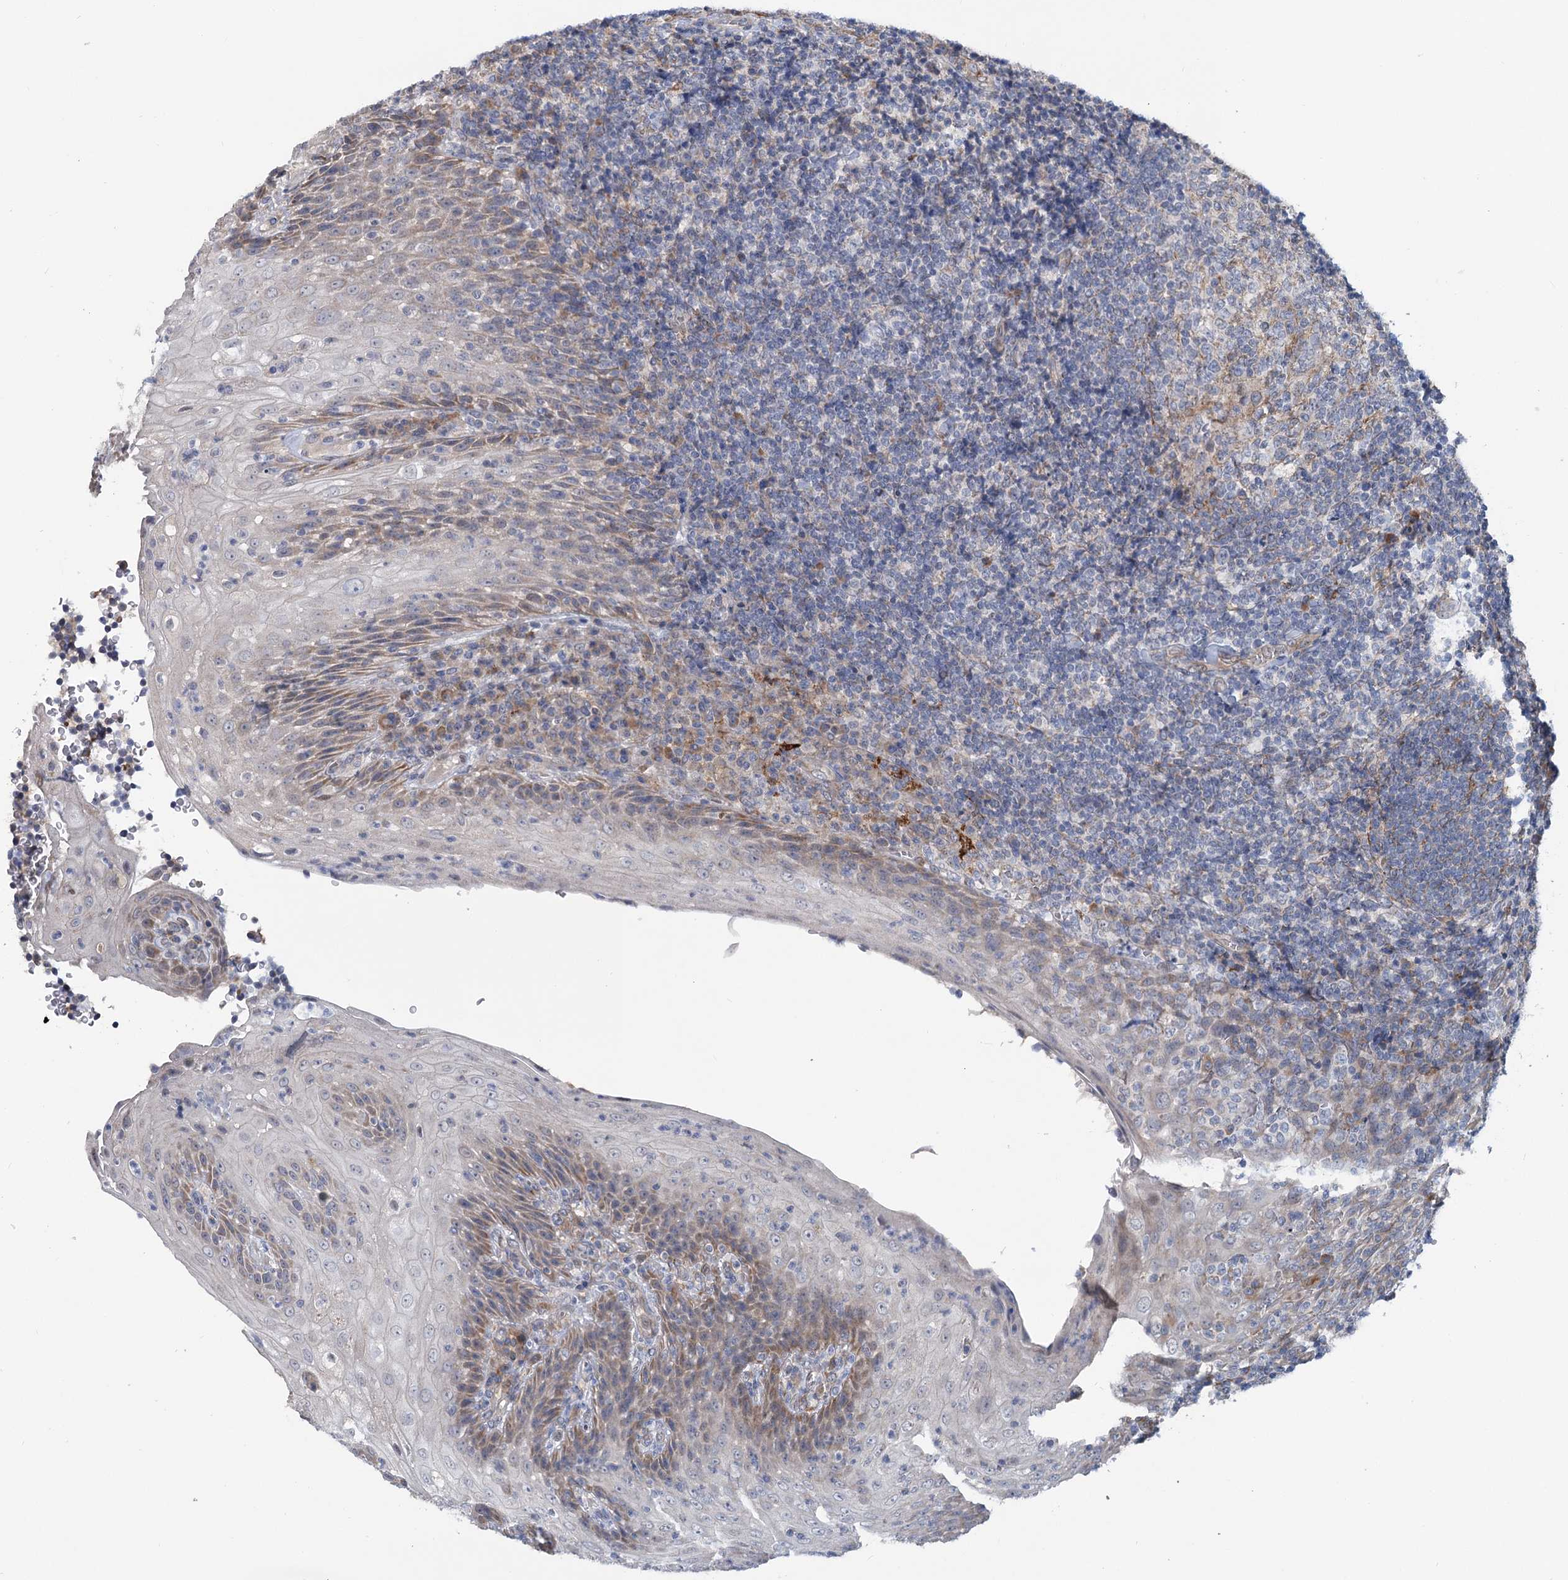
{"staining": {"intensity": "weak", "quantity": "<25%", "location": "cytoplasmic/membranous"}, "tissue": "tonsil", "cell_type": "Germinal center cells", "image_type": "normal", "snomed": [{"axis": "morphology", "description": "Normal tissue, NOS"}, {"axis": "topography", "description": "Tonsil"}], "caption": "The image shows no staining of germinal center cells in unremarkable tonsil. Nuclei are stained in blue.", "gene": "CIB4", "patient": {"sex": "male", "age": 37}}